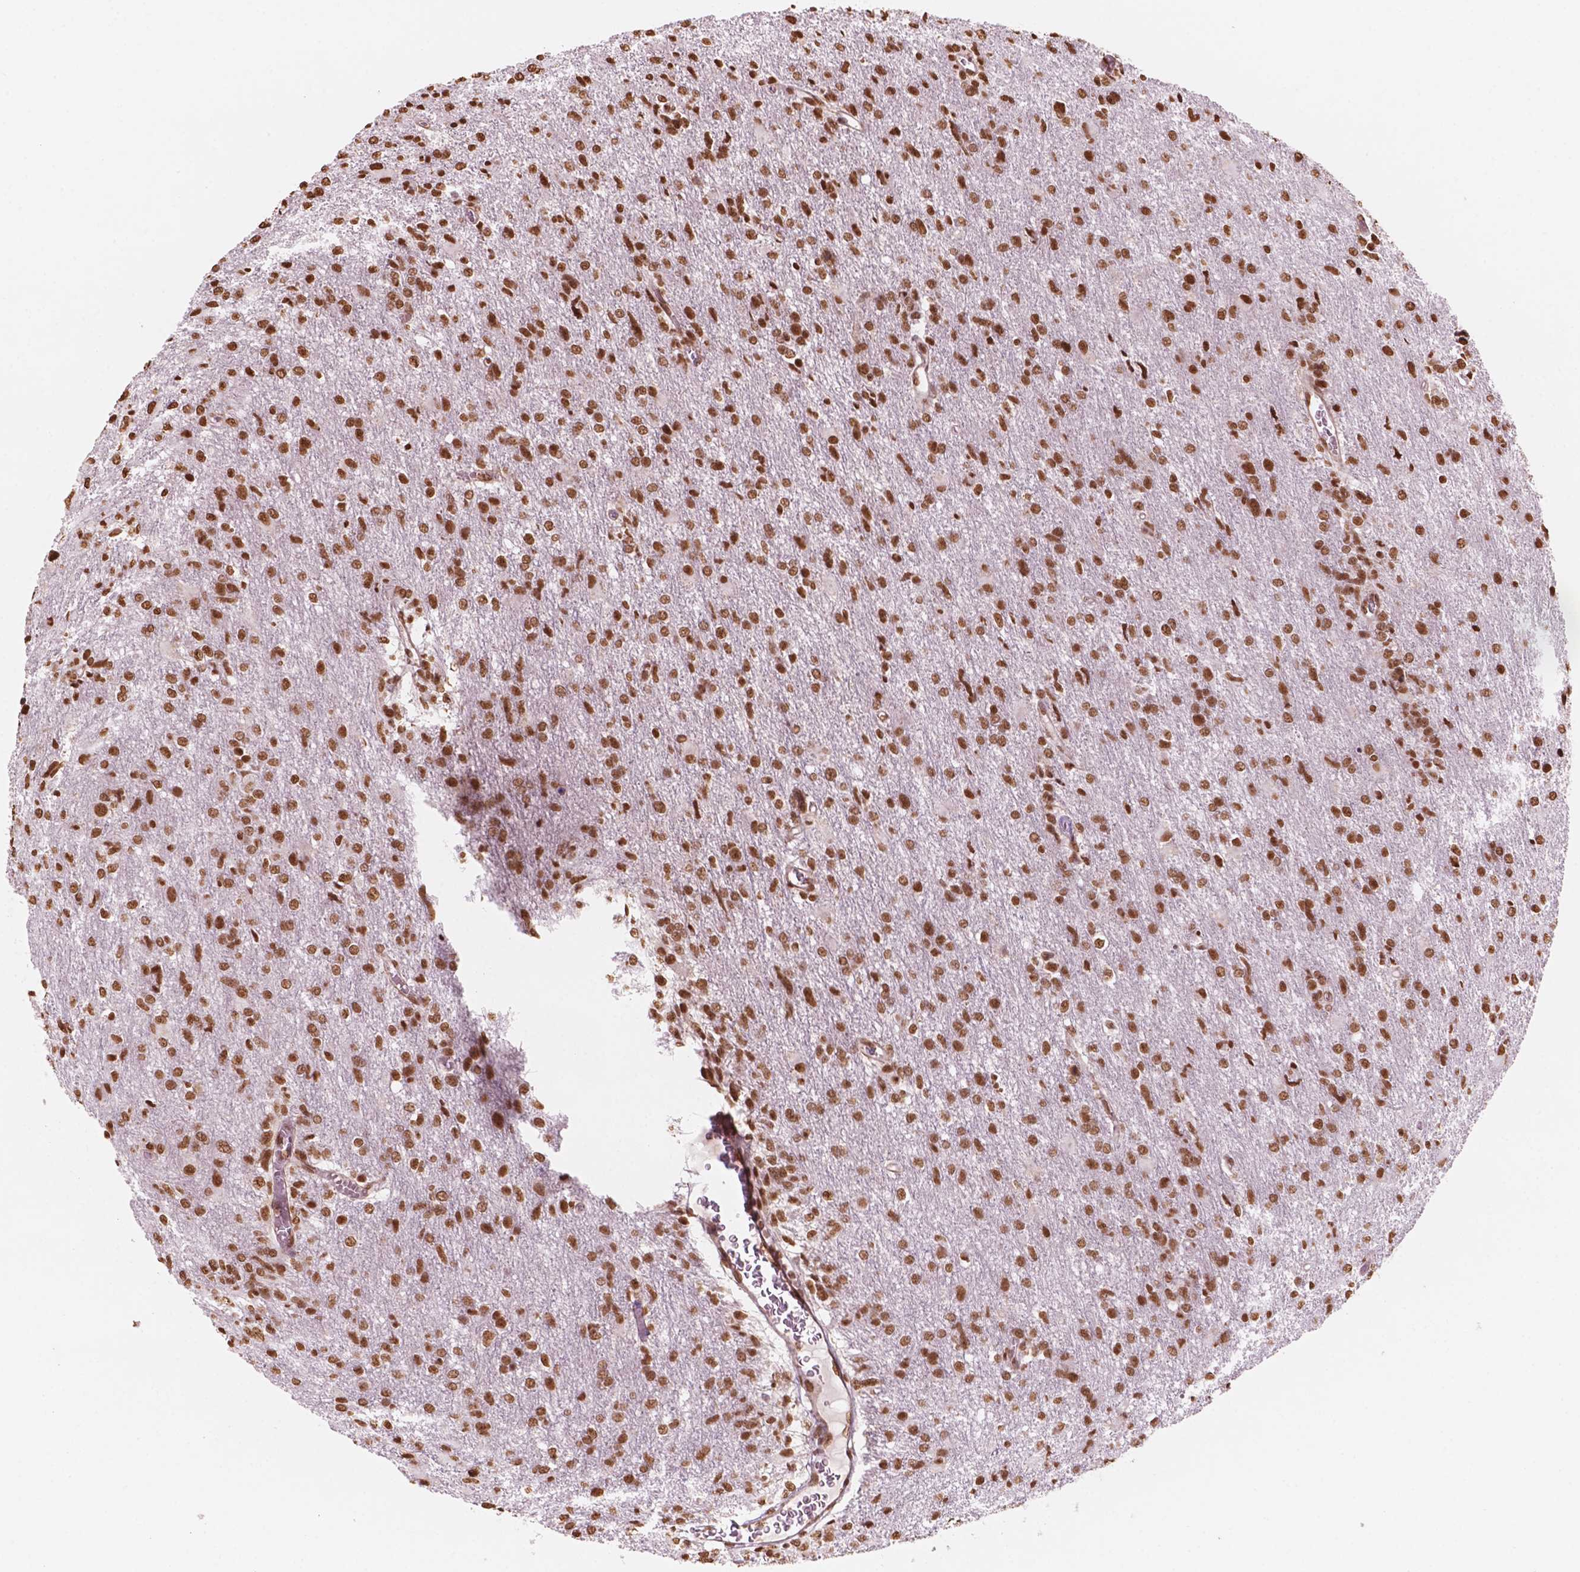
{"staining": {"intensity": "moderate", "quantity": ">75%", "location": "nuclear"}, "tissue": "glioma", "cell_type": "Tumor cells", "image_type": "cancer", "snomed": [{"axis": "morphology", "description": "Glioma, malignant, High grade"}, {"axis": "topography", "description": "Brain"}], "caption": "Approximately >75% of tumor cells in human high-grade glioma (malignant) demonstrate moderate nuclear protein expression as visualized by brown immunohistochemical staining.", "gene": "GTF3C5", "patient": {"sex": "male", "age": 68}}